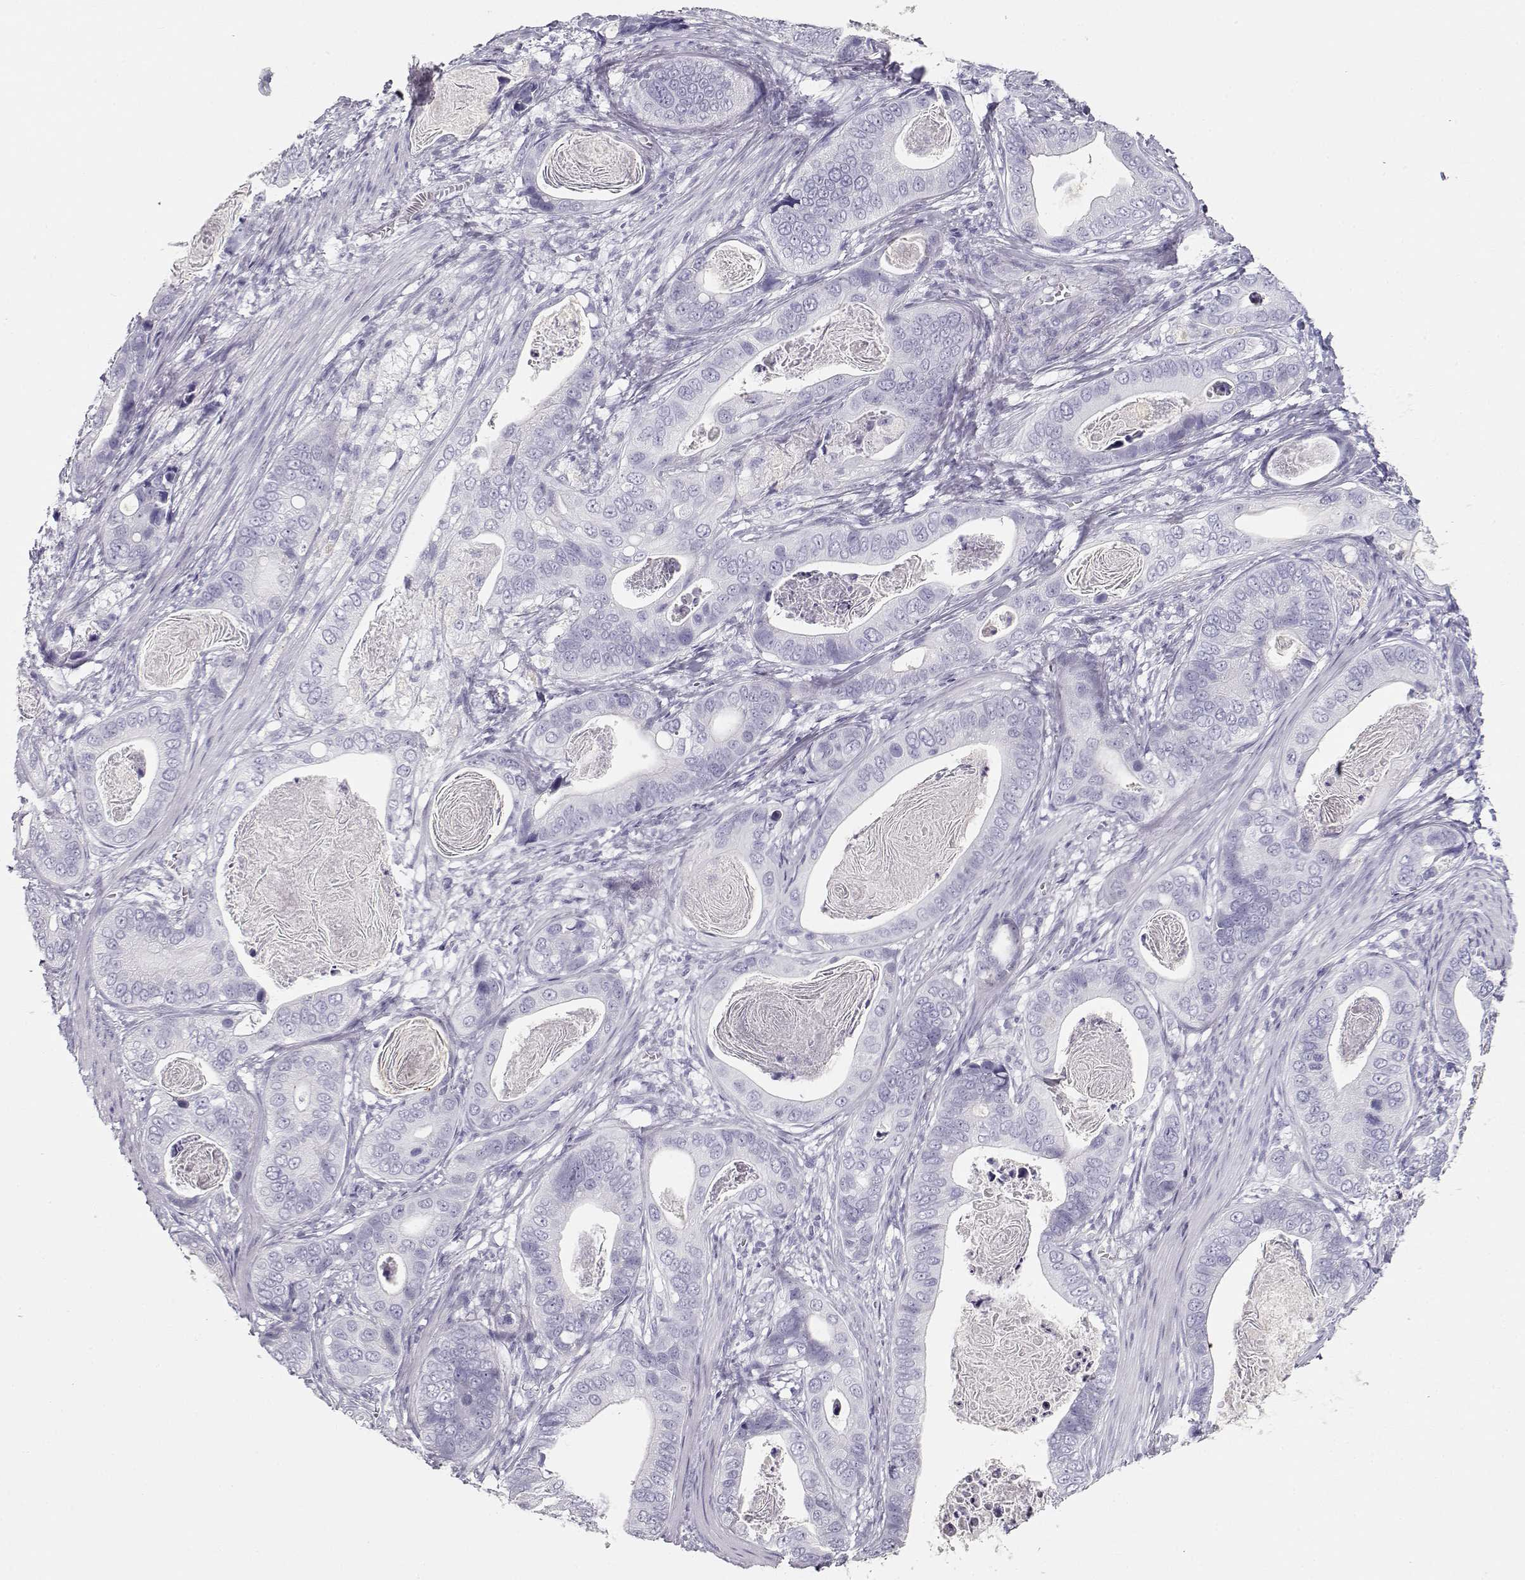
{"staining": {"intensity": "negative", "quantity": "none", "location": "none"}, "tissue": "stomach cancer", "cell_type": "Tumor cells", "image_type": "cancer", "snomed": [{"axis": "morphology", "description": "Adenocarcinoma, NOS"}, {"axis": "topography", "description": "Stomach"}], "caption": "The photomicrograph exhibits no significant staining in tumor cells of stomach adenocarcinoma.", "gene": "TKTL1", "patient": {"sex": "male", "age": 84}}